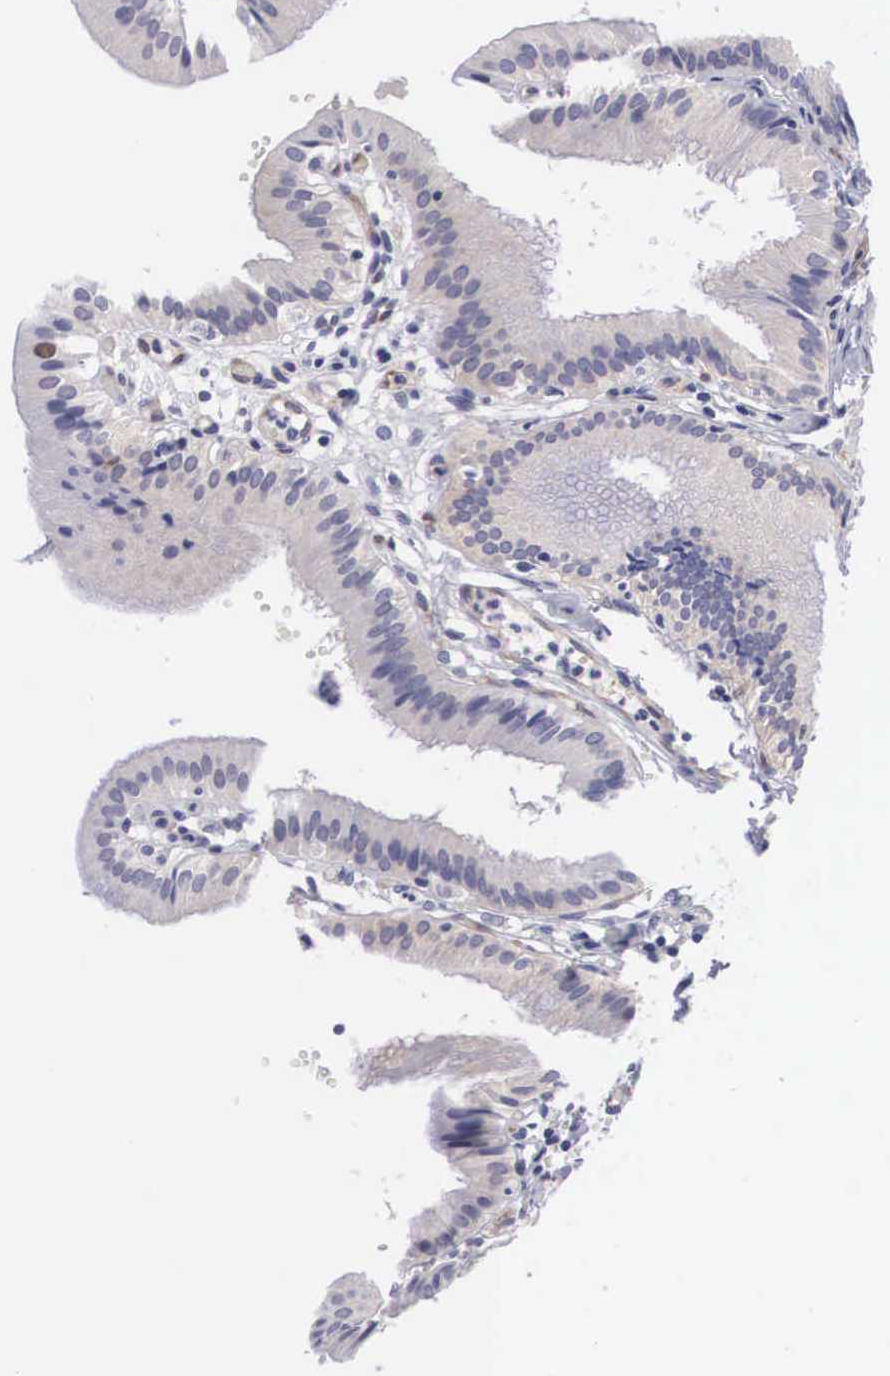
{"staining": {"intensity": "weak", "quantity": "25%-75%", "location": "cytoplasmic/membranous"}, "tissue": "gallbladder", "cell_type": "Glandular cells", "image_type": "normal", "snomed": [{"axis": "morphology", "description": "Normal tissue, NOS"}, {"axis": "topography", "description": "Gallbladder"}], "caption": "Normal gallbladder was stained to show a protein in brown. There is low levels of weak cytoplasmic/membranous staining in about 25%-75% of glandular cells. The staining was performed using DAB (3,3'-diaminobenzidine), with brown indicating positive protein expression. Nuclei are stained blue with hematoxylin.", "gene": "MAST4", "patient": {"sex": "male", "age": 28}}